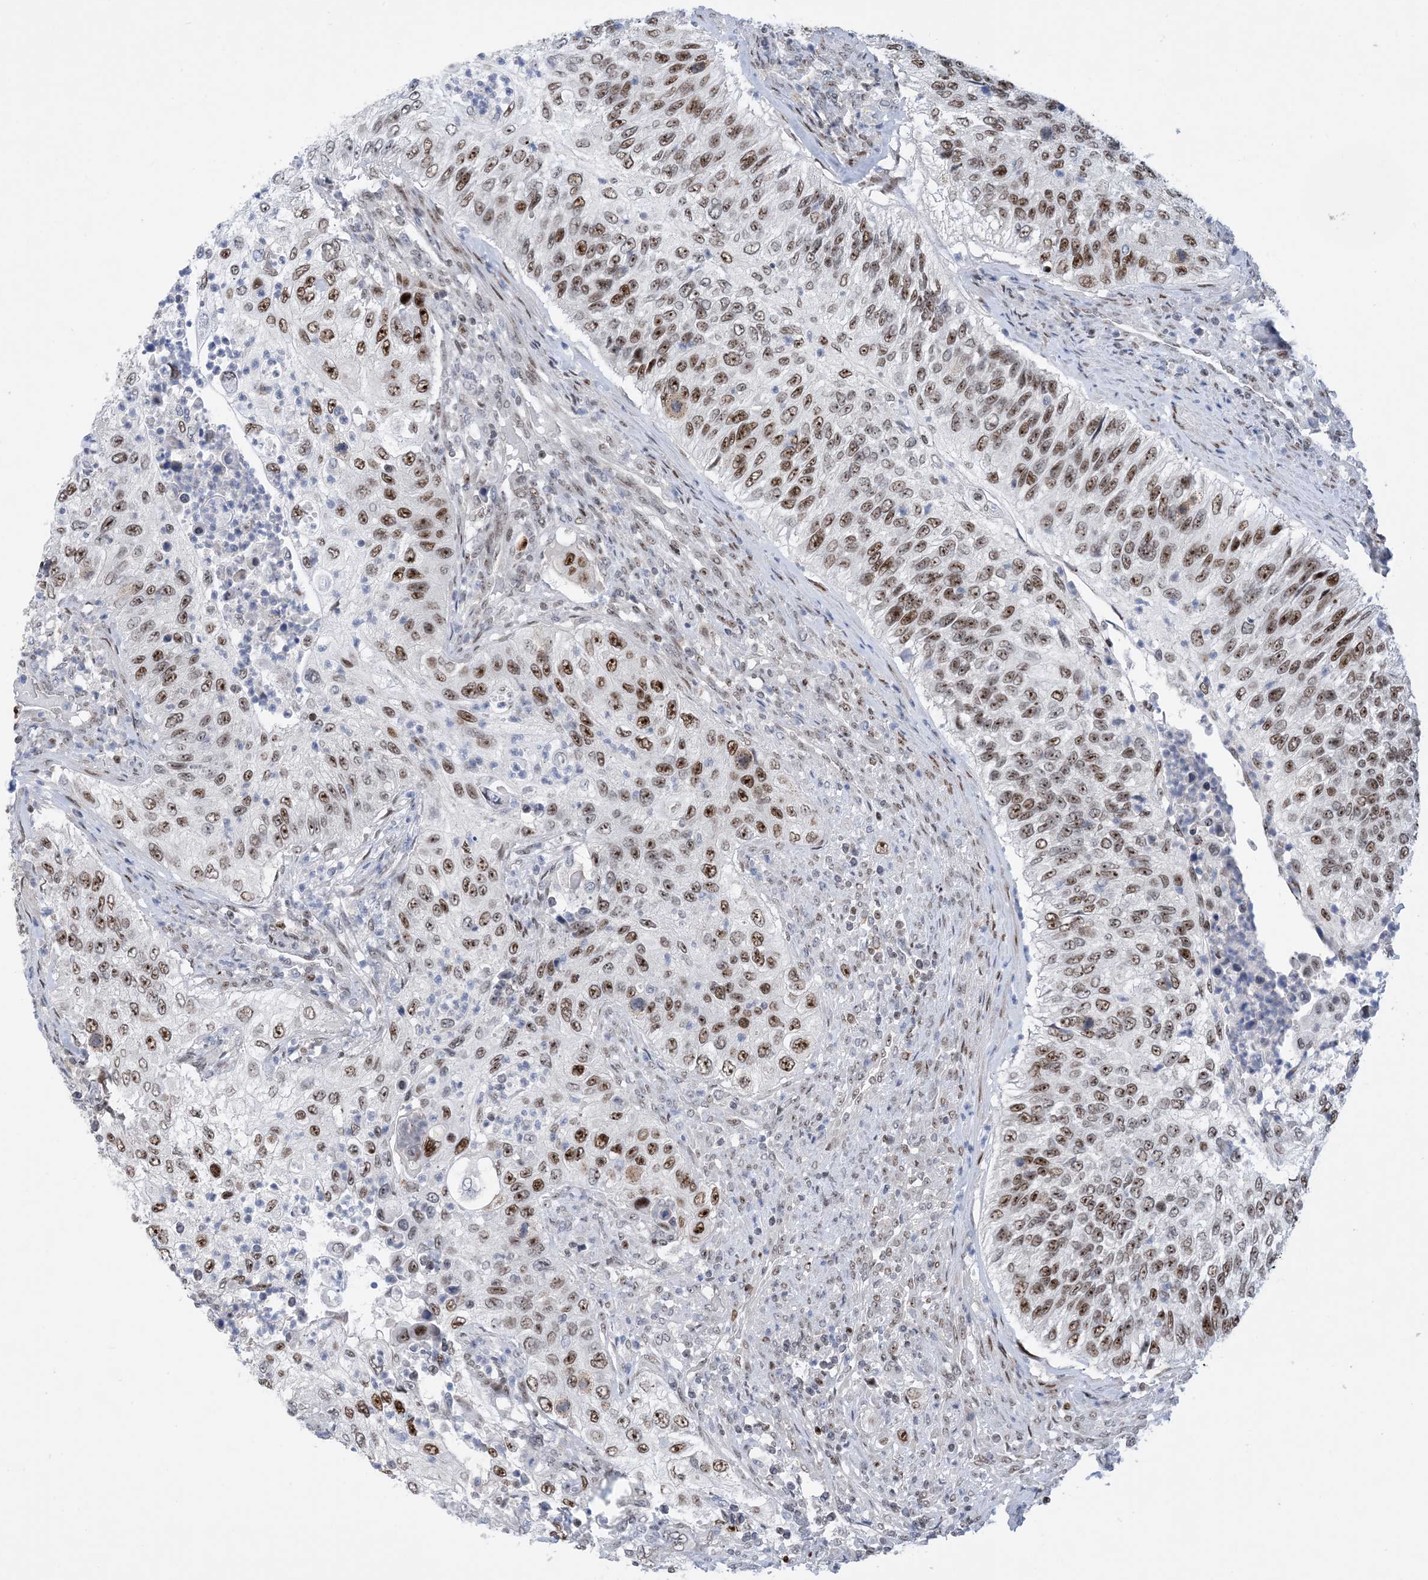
{"staining": {"intensity": "moderate", "quantity": ">75%", "location": "nuclear"}, "tissue": "urothelial cancer", "cell_type": "Tumor cells", "image_type": "cancer", "snomed": [{"axis": "morphology", "description": "Urothelial carcinoma, High grade"}, {"axis": "topography", "description": "Urinary bladder"}], "caption": "Immunohistochemical staining of human urothelial cancer exhibits medium levels of moderate nuclear positivity in approximately >75% of tumor cells. (DAB (3,3'-diaminobenzidine) = brown stain, brightfield microscopy at high magnification).", "gene": "TSPYL1", "patient": {"sex": "female", "age": 60}}